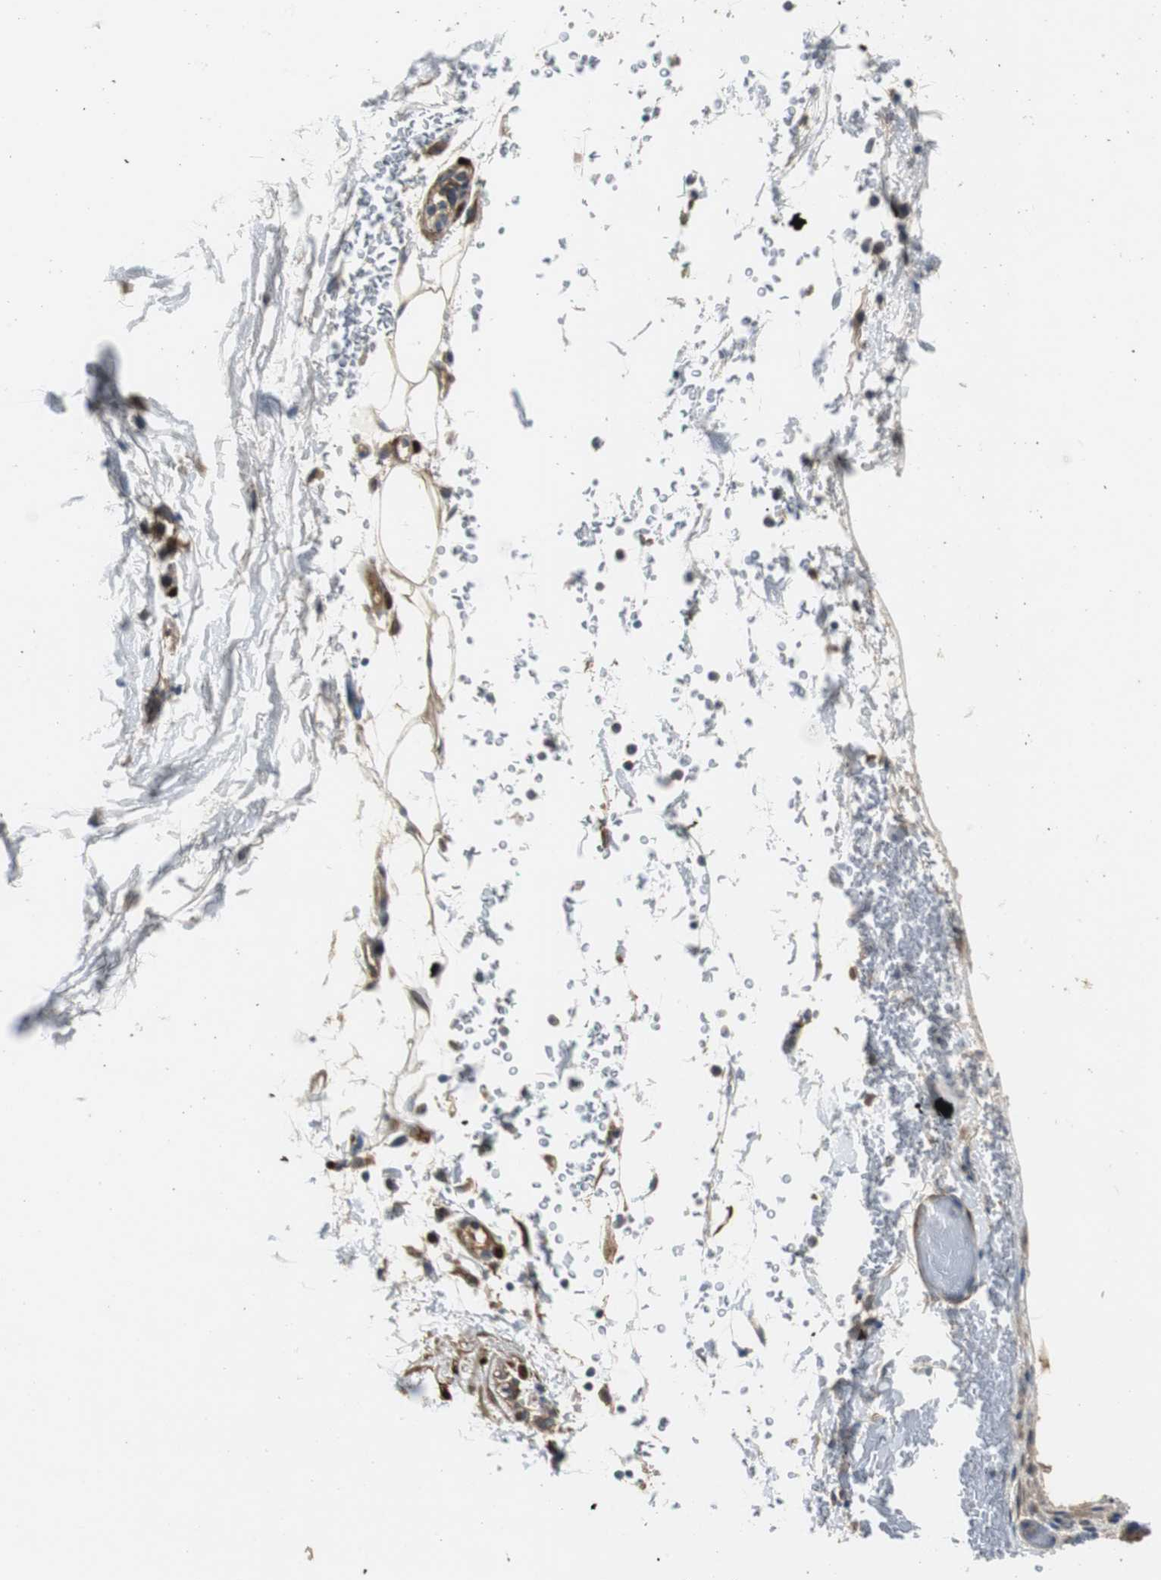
{"staining": {"intensity": "weak", "quantity": "25%-75%", "location": "cytoplasmic/membranous"}, "tissue": "adipose tissue", "cell_type": "Adipocytes", "image_type": "normal", "snomed": [{"axis": "morphology", "description": "Normal tissue, NOS"}, {"axis": "topography", "description": "Cartilage tissue"}, {"axis": "topography", "description": "Bronchus"}], "caption": "IHC of benign adipose tissue displays low levels of weak cytoplasmic/membranous expression in about 25%-75% of adipocytes. IHC stains the protein of interest in brown and the nuclei are stained blue.", "gene": "FHL2", "patient": {"sex": "female", "age": 73}}